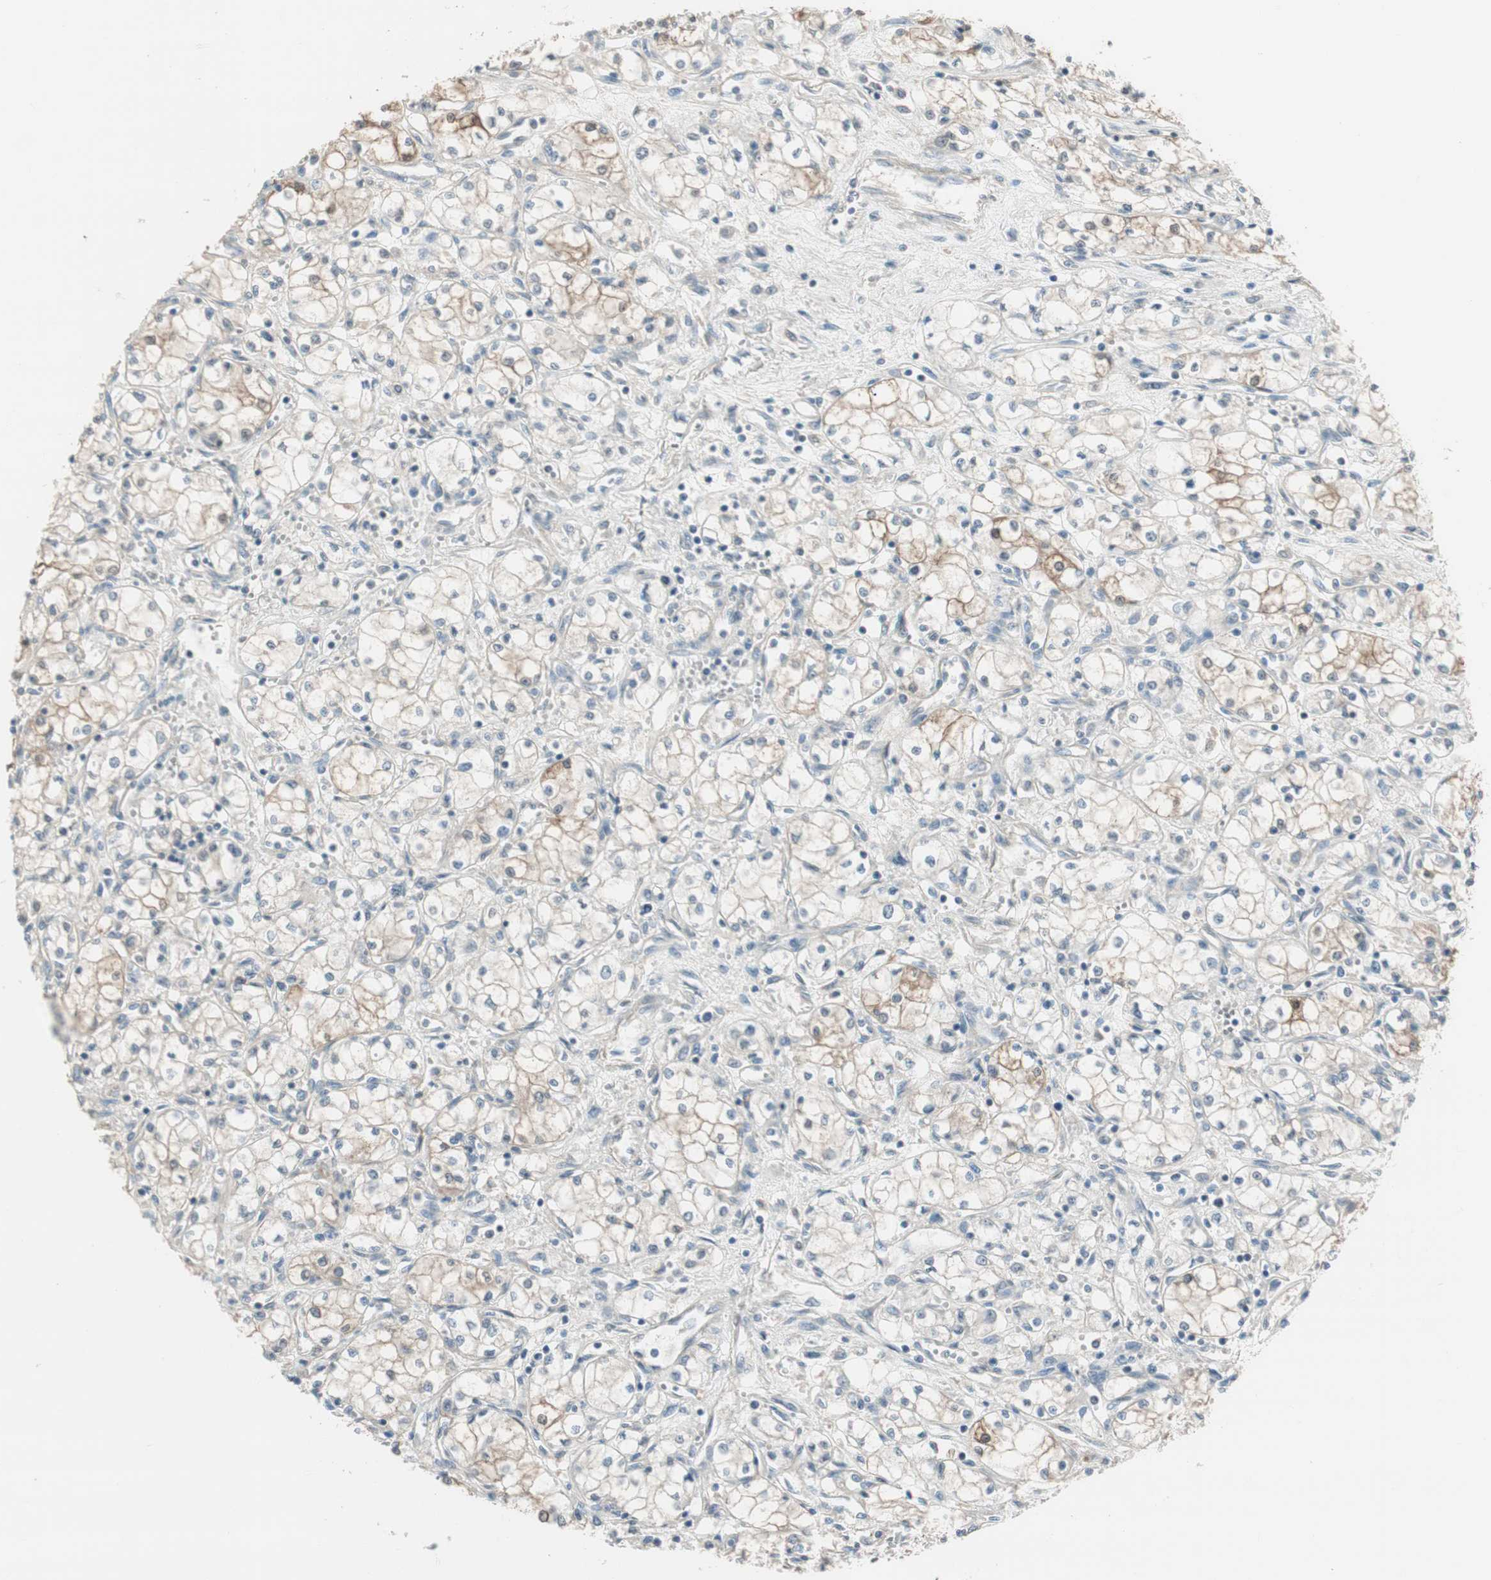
{"staining": {"intensity": "moderate", "quantity": "<25%", "location": "cytoplasmic/membranous"}, "tissue": "renal cancer", "cell_type": "Tumor cells", "image_type": "cancer", "snomed": [{"axis": "morphology", "description": "Normal tissue, NOS"}, {"axis": "morphology", "description": "Adenocarcinoma, NOS"}, {"axis": "topography", "description": "Kidney"}], "caption": "High-power microscopy captured an immunohistochemistry histopathology image of renal cancer, revealing moderate cytoplasmic/membranous positivity in approximately <25% of tumor cells.", "gene": "EVA1A", "patient": {"sex": "male", "age": 59}}